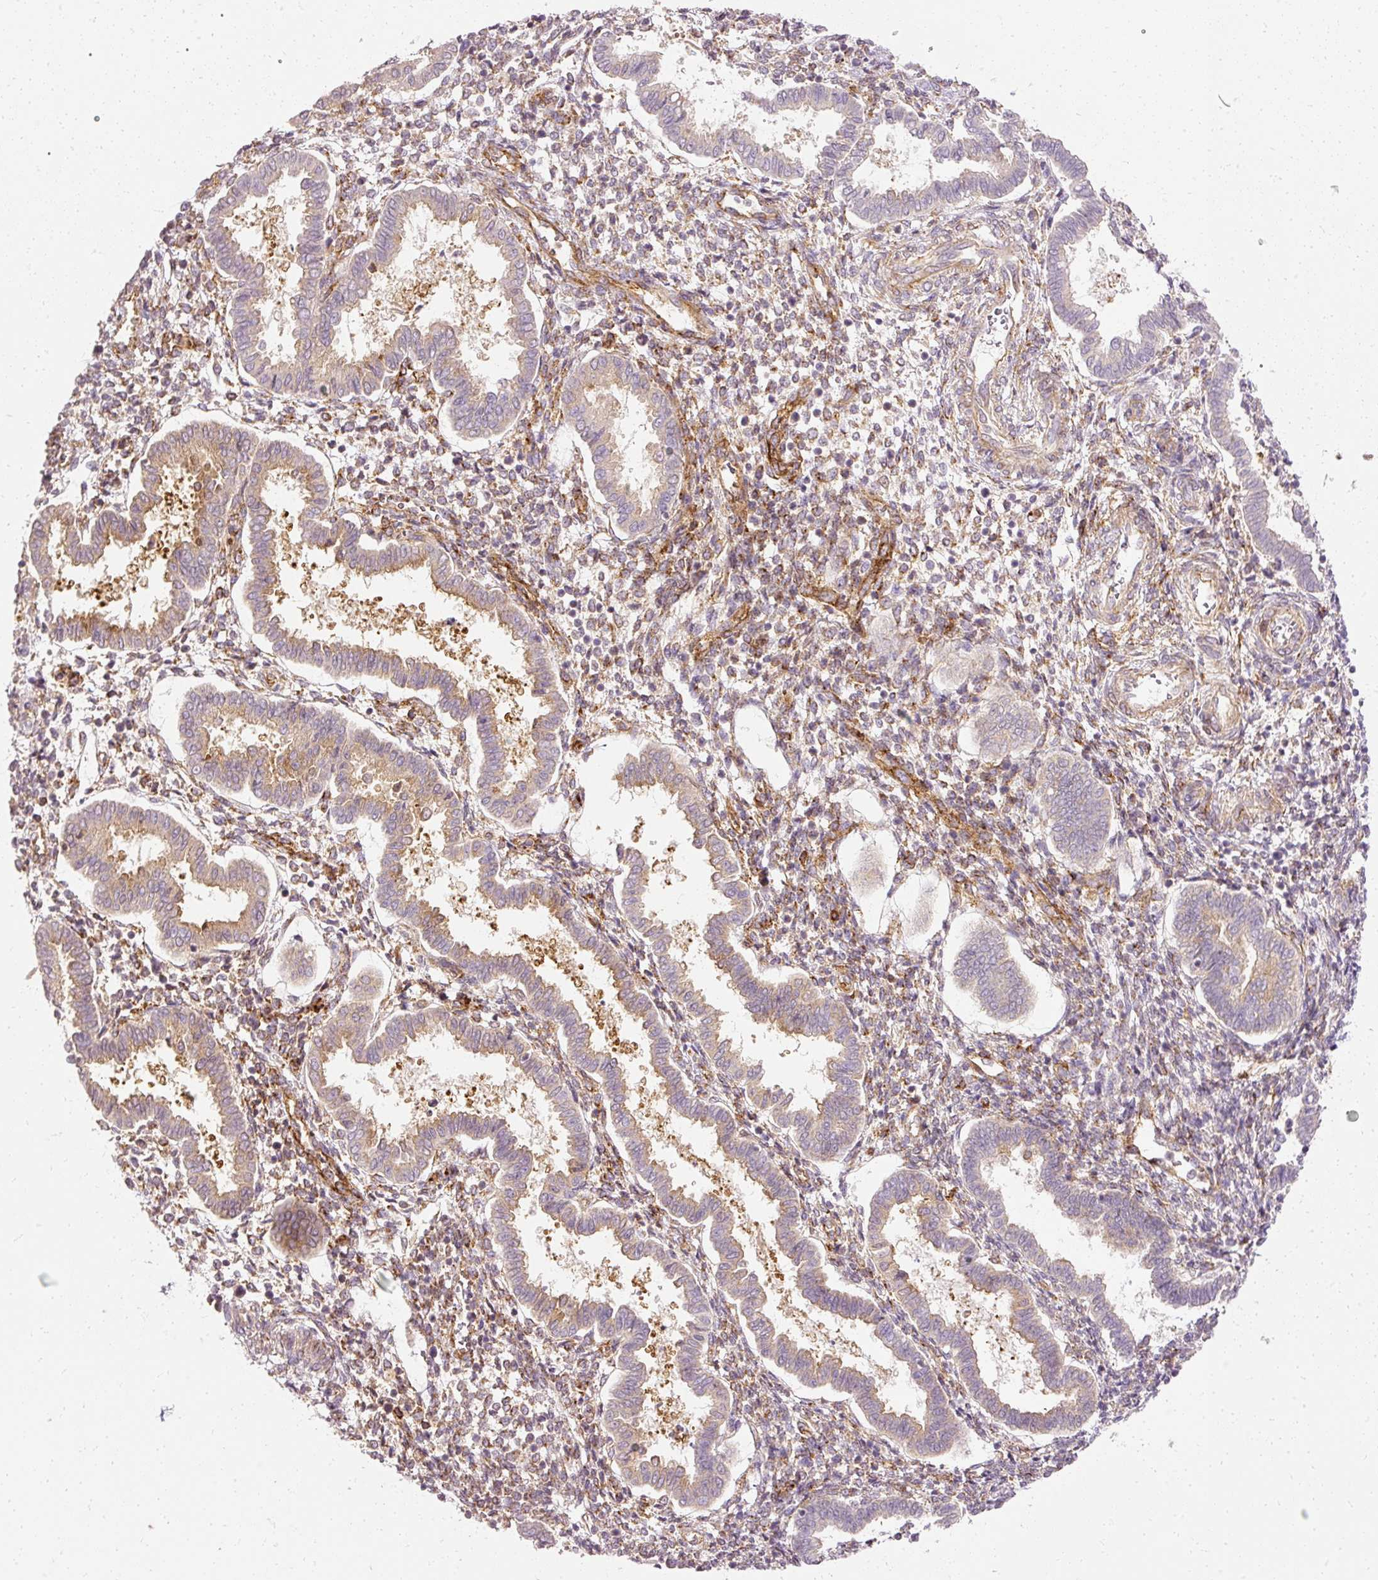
{"staining": {"intensity": "moderate", "quantity": "25%-75%", "location": "cytoplasmic/membranous"}, "tissue": "endometrium", "cell_type": "Cells in endometrial stroma", "image_type": "normal", "snomed": [{"axis": "morphology", "description": "Normal tissue, NOS"}, {"axis": "topography", "description": "Endometrium"}], "caption": "Protein expression analysis of benign endometrium shows moderate cytoplasmic/membranous expression in approximately 25%-75% of cells in endometrial stroma. Using DAB (brown) and hematoxylin (blue) stains, captured at high magnification using brightfield microscopy.", "gene": "ARMH3", "patient": {"sex": "female", "age": 24}}